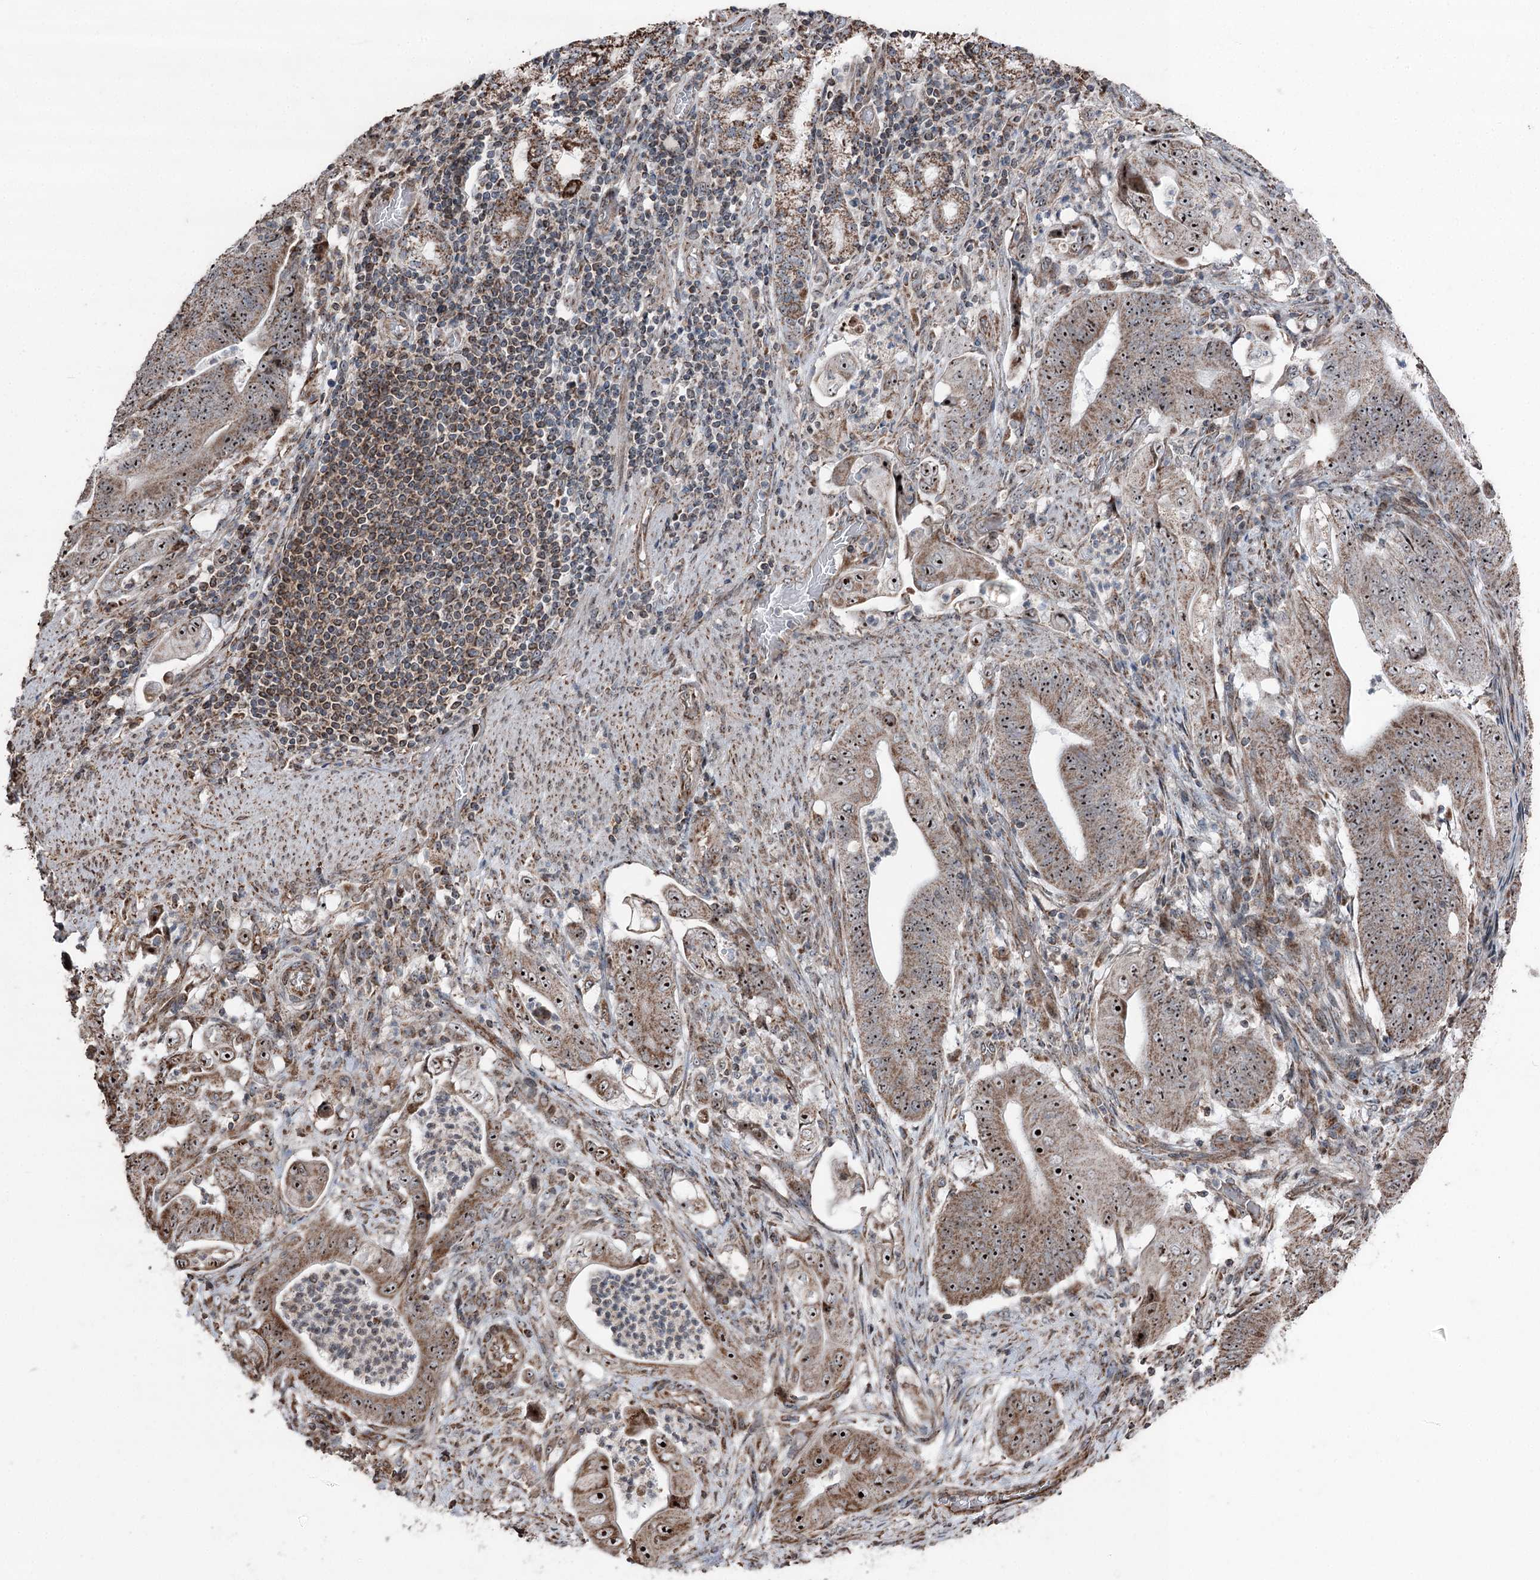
{"staining": {"intensity": "strong", "quantity": ">75%", "location": "cytoplasmic/membranous,nuclear"}, "tissue": "stomach cancer", "cell_type": "Tumor cells", "image_type": "cancer", "snomed": [{"axis": "morphology", "description": "Adenocarcinoma, NOS"}, {"axis": "topography", "description": "Stomach"}], "caption": "Protein expression by immunohistochemistry (IHC) shows strong cytoplasmic/membranous and nuclear expression in approximately >75% of tumor cells in stomach adenocarcinoma. Immunohistochemistry stains the protein of interest in brown and the nuclei are stained blue.", "gene": "STEEP1", "patient": {"sex": "female", "age": 73}}